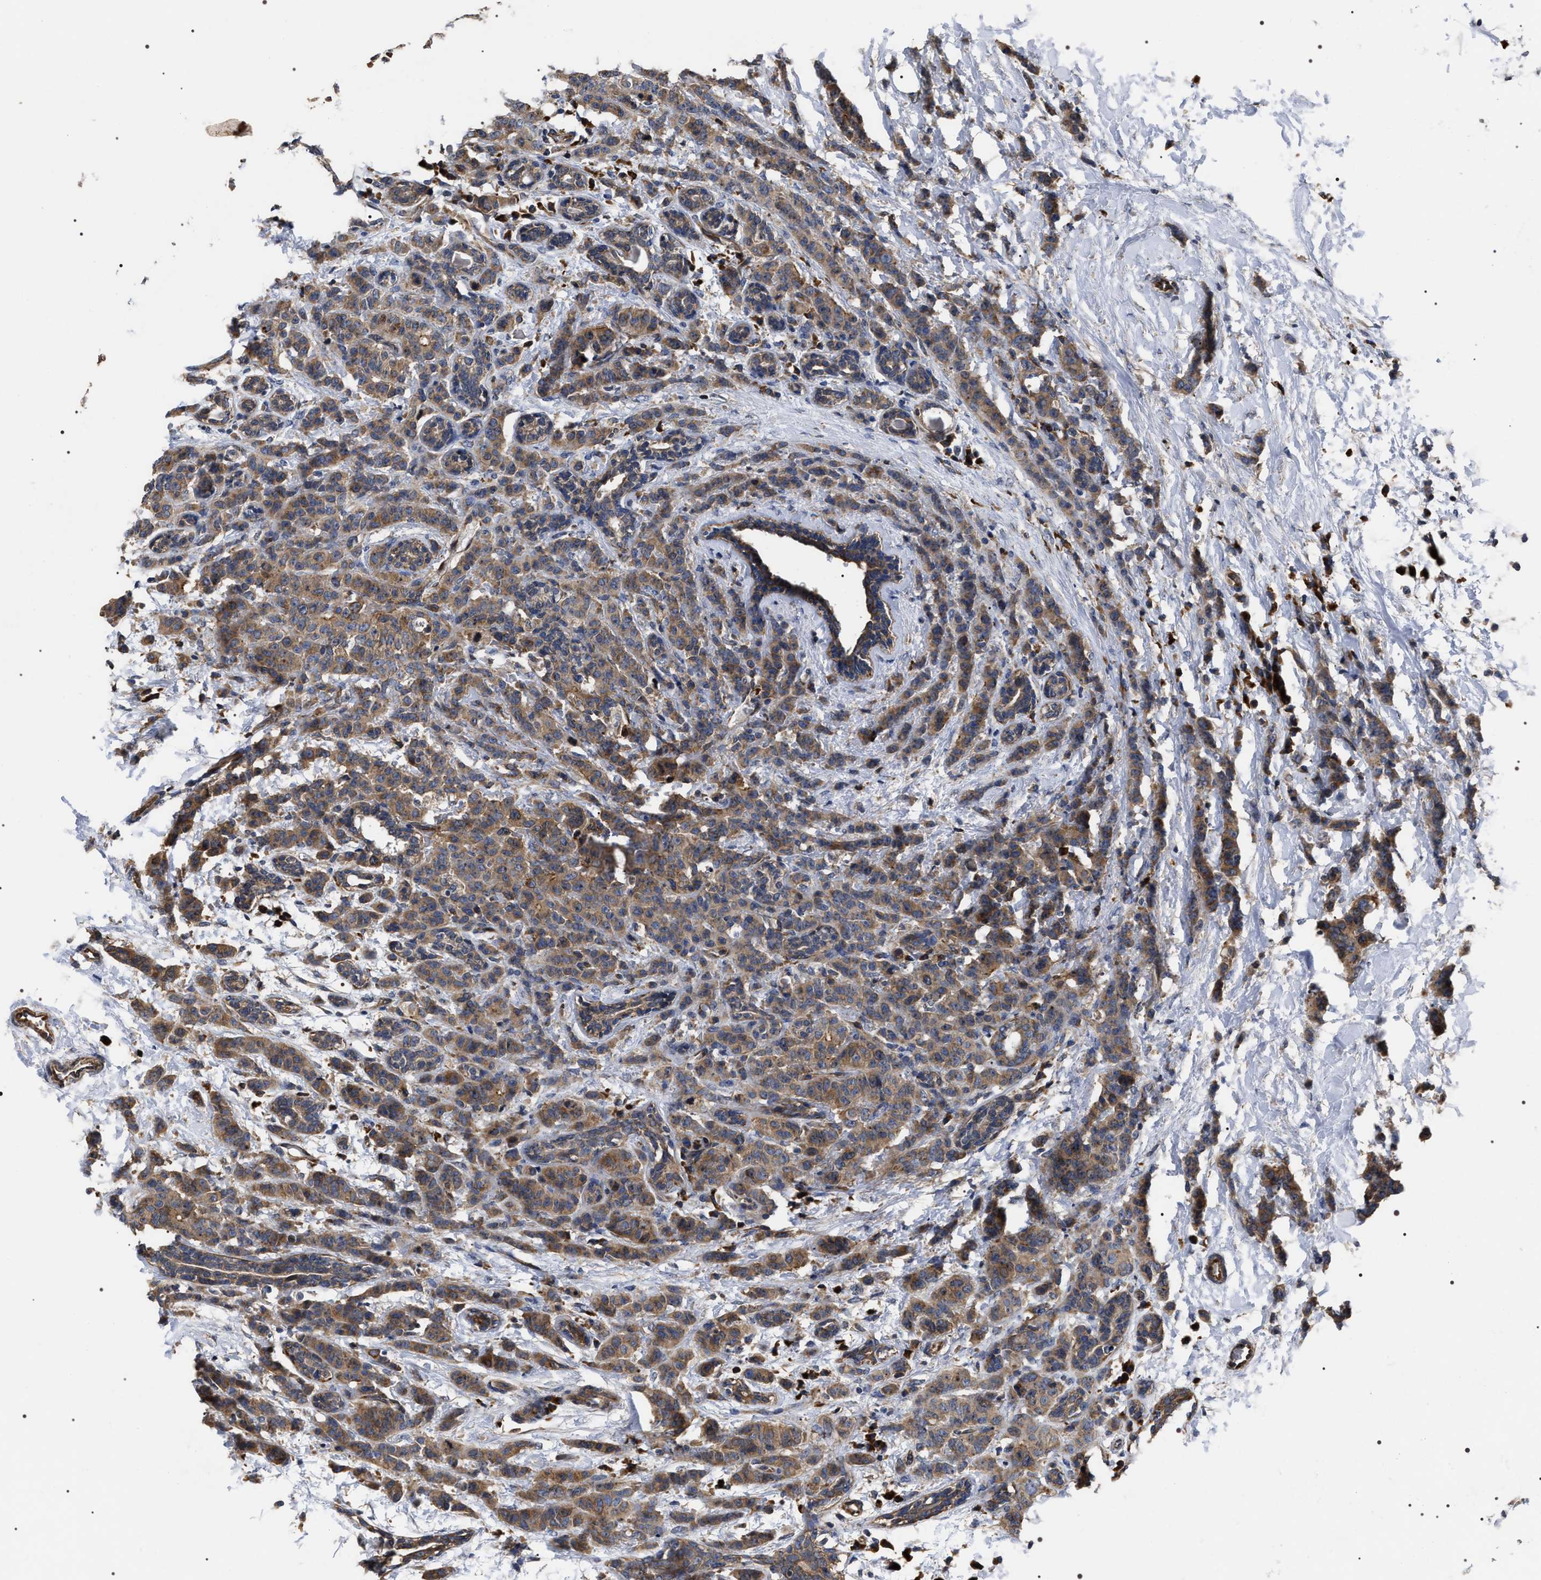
{"staining": {"intensity": "moderate", "quantity": ">75%", "location": "cytoplasmic/membranous"}, "tissue": "breast cancer", "cell_type": "Tumor cells", "image_type": "cancer", "snomed": [{"axis": "morphology", "description": "Normal tissue, NOS"}, {"axis": "morphology", "description": "Duct carcinoma"}, {"axis": "topography", "description": "Breast"}], "caption": "Approximately >75% of tumor cells in human breast infiltrating ductal carcinoma show moderate cytoplasmic/membranous protein staining as visualized by brown immunohistochemical staining.", "gene": "MIS18A", "patient": {"sex": "female", "age": 40}}